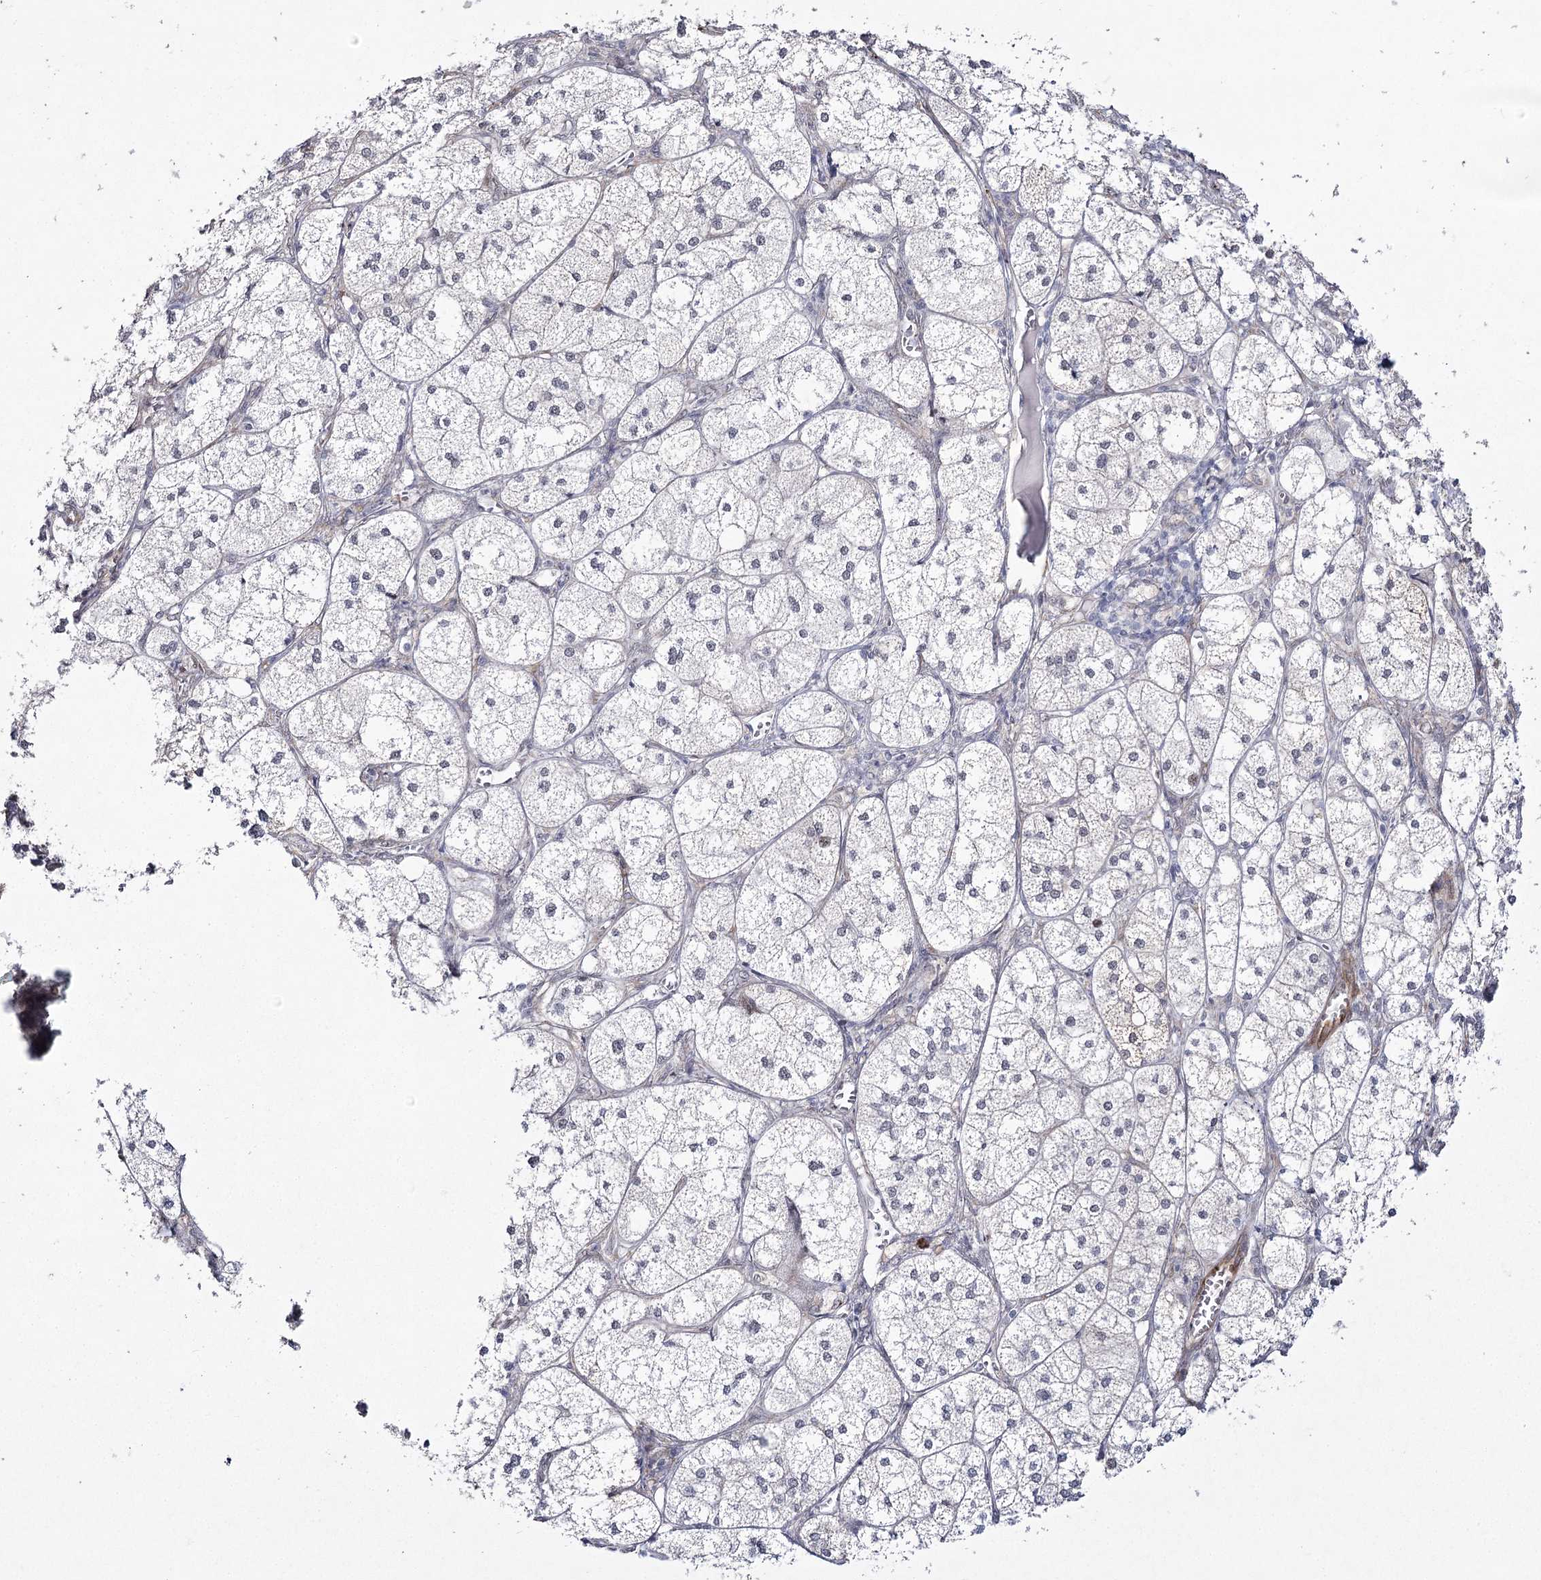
{"staining": {"intensity": "moderate", "quantity": "<25%", "location": "cytoplasmic/membranous,nuclear"}, "tissue": "adrenal gland", "cell_type": "Glandular cells", "image_type": "normal", "snomed": [{"axis": "morphology", "description": "Normal tissue, NOS"}, {"axis": "topography", "description": "Adrenal gland"}], "caption": "IHC (DAB (3,3'-diaminobenzidine)) staining of unremarkable adrenal gland shows moderate cytoplasmic/membranous,nuclear protein staining in approximately <25% of glandular cells.", "gene": "YBX3", "patient": {"sex": "female", "age": 61}}